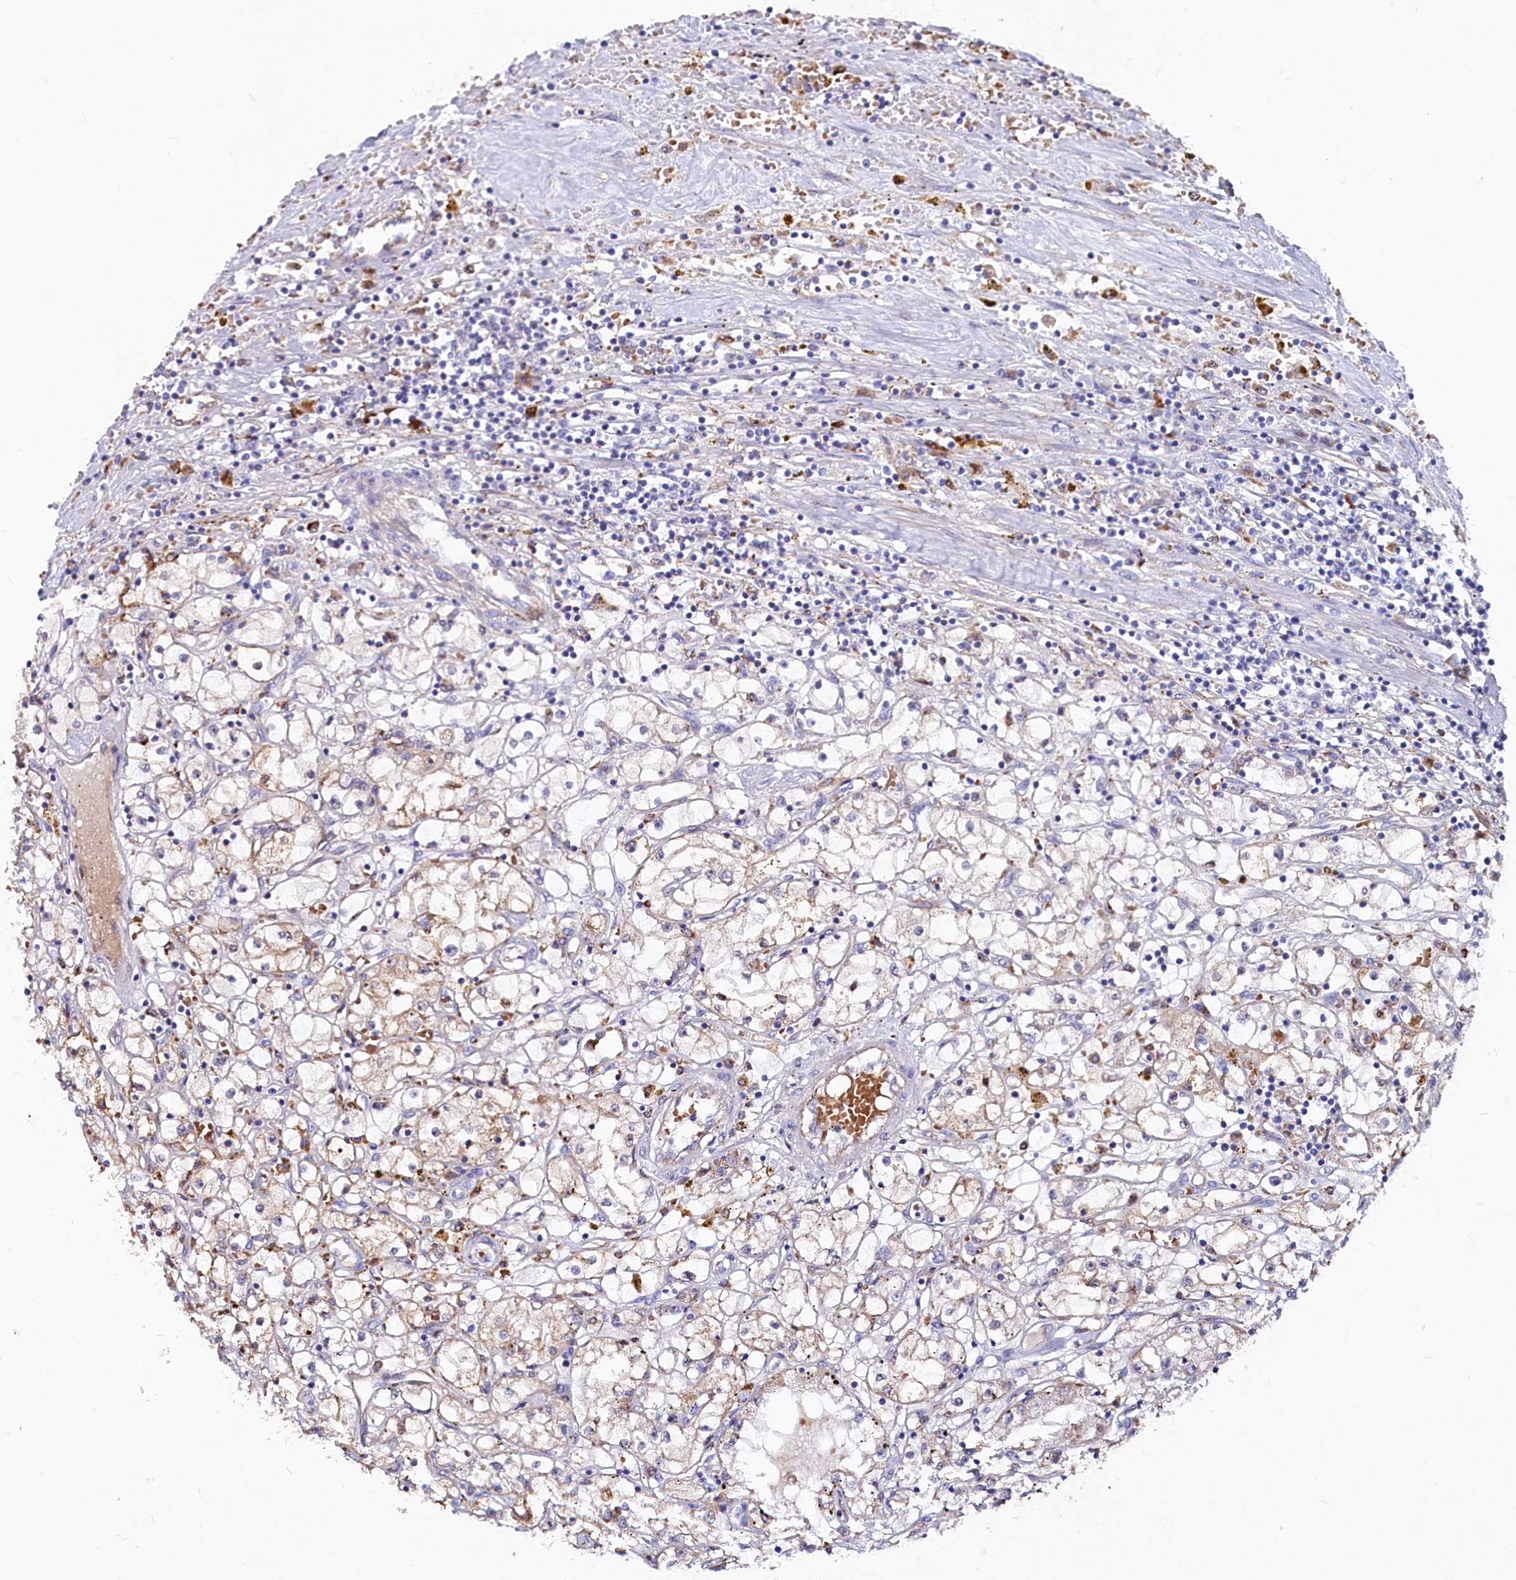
{"staining": {"intensity": "weak", "quantity": "25%-75%", "location": "cytoplasmic/membranous"}, "tissue": "renal cancer", "cell_type": "Tumor cells", "image_type": "cancer", "snomed": [{"axis": "morphology", "description": "Adenocarcinoma, NOS"}, {"axis": "topography", "description": "Kidney"}], "caption": "Weak cytoplasmic/membranous expression for a protein is present in approximately 25%-75% of tumor cells of renal cancer using immunohistochemistry (IHC).", "gene": "ASTE1", "patient": {"sex": "male", "age": 56}}